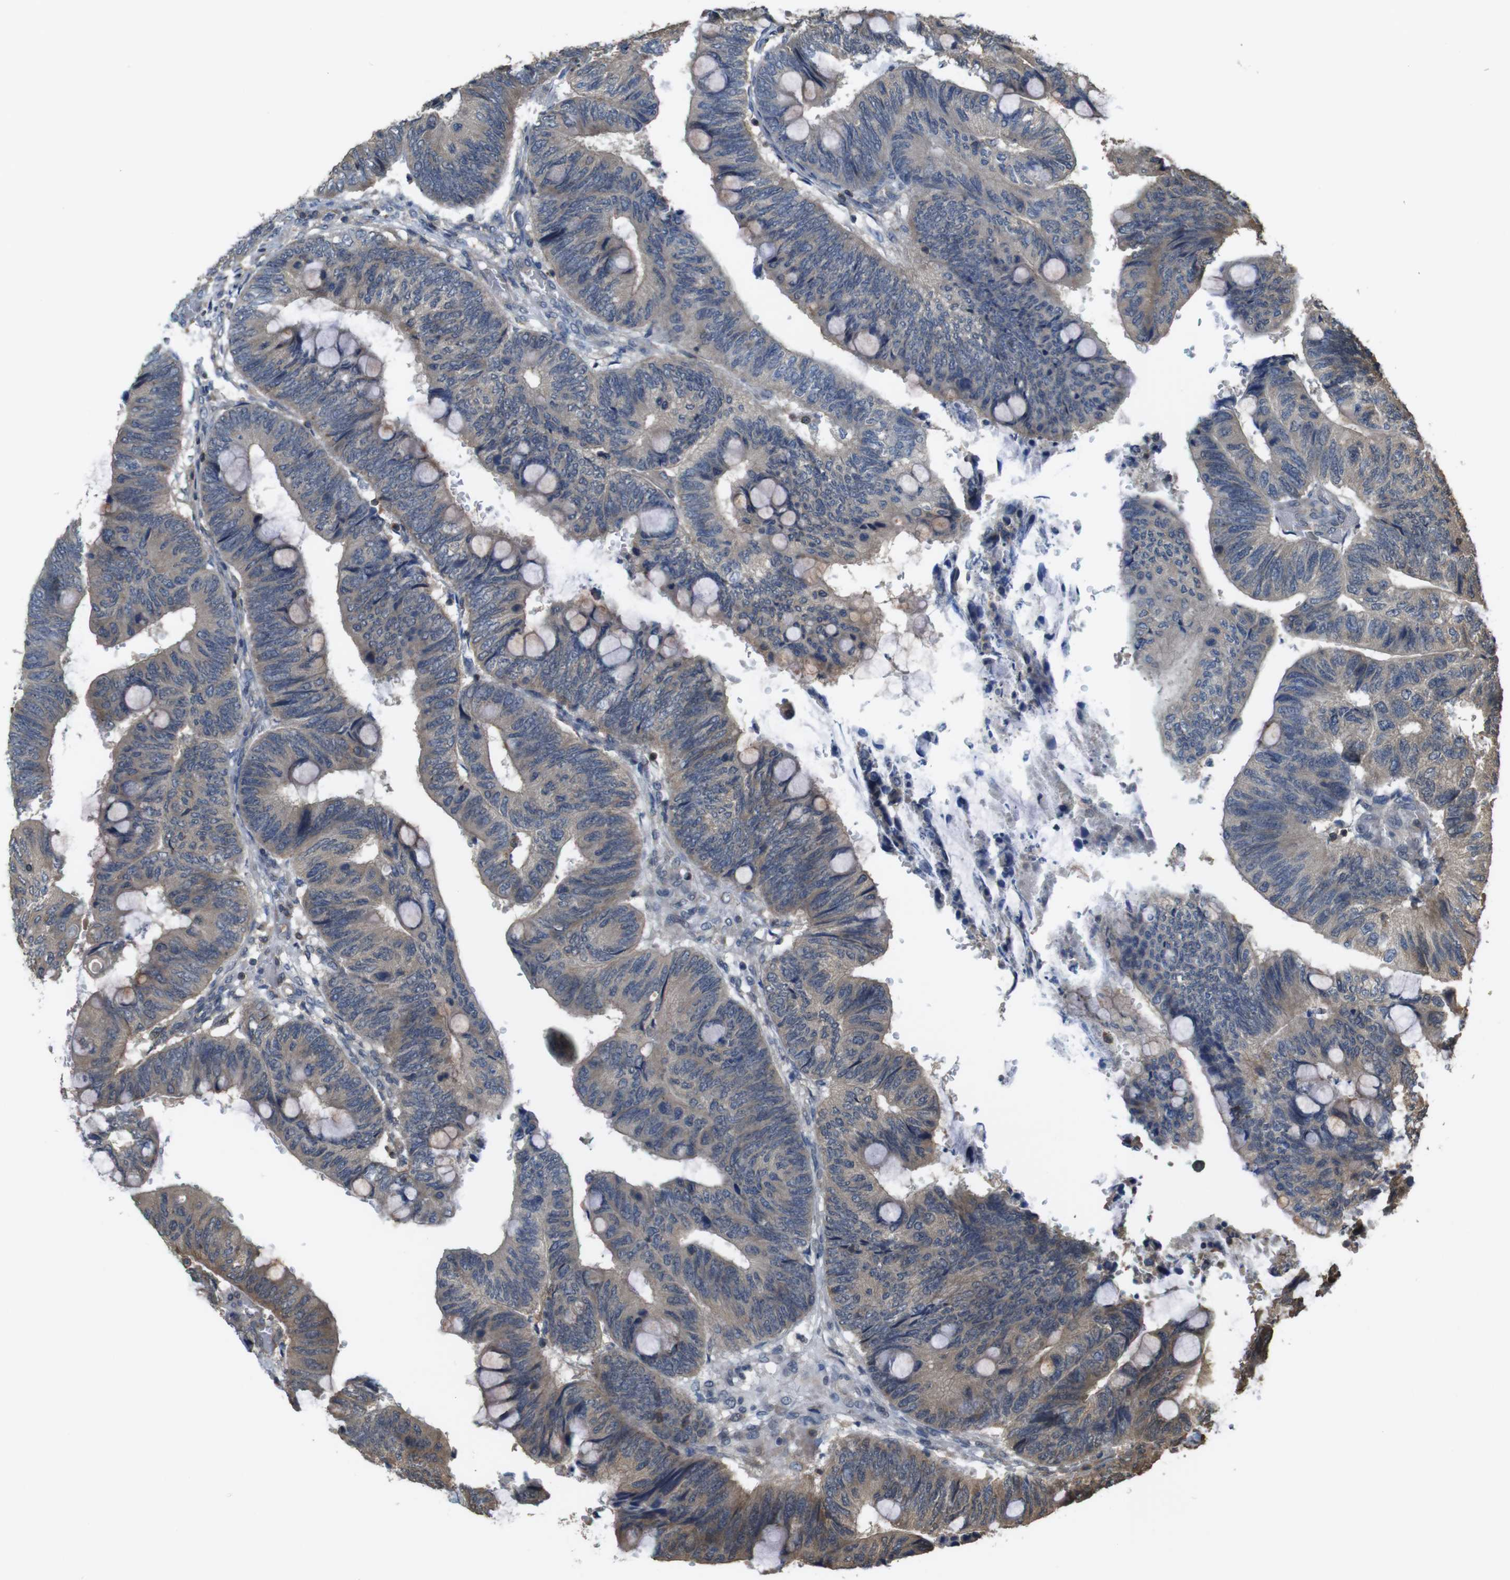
{"staining": {"intensity": "strong", "quantity": "25%-75%", "location": "cytoplasmic/membranous"}, "tissue": "colorectal cancer", "cell_type": "Tumor cells", "image_type": "cancer", "snomed": [{"axis": "morphology", "description": "Normal tissue, NOS"}, {"axis": "morphology", "description": "Adenocarcinoma, NOS"}, {"axis": "topography", "description": "Rectum"}, {"axis": "topography", "description": "Peripheral nerve tissue"}], "caption": "An image of human colorectal cancer stained for a protein shows strong cytoplasmic/membranous brown staining in tumor cells.", "gene": "BAG4", "patient": {"sex": "male", "age": 92}}